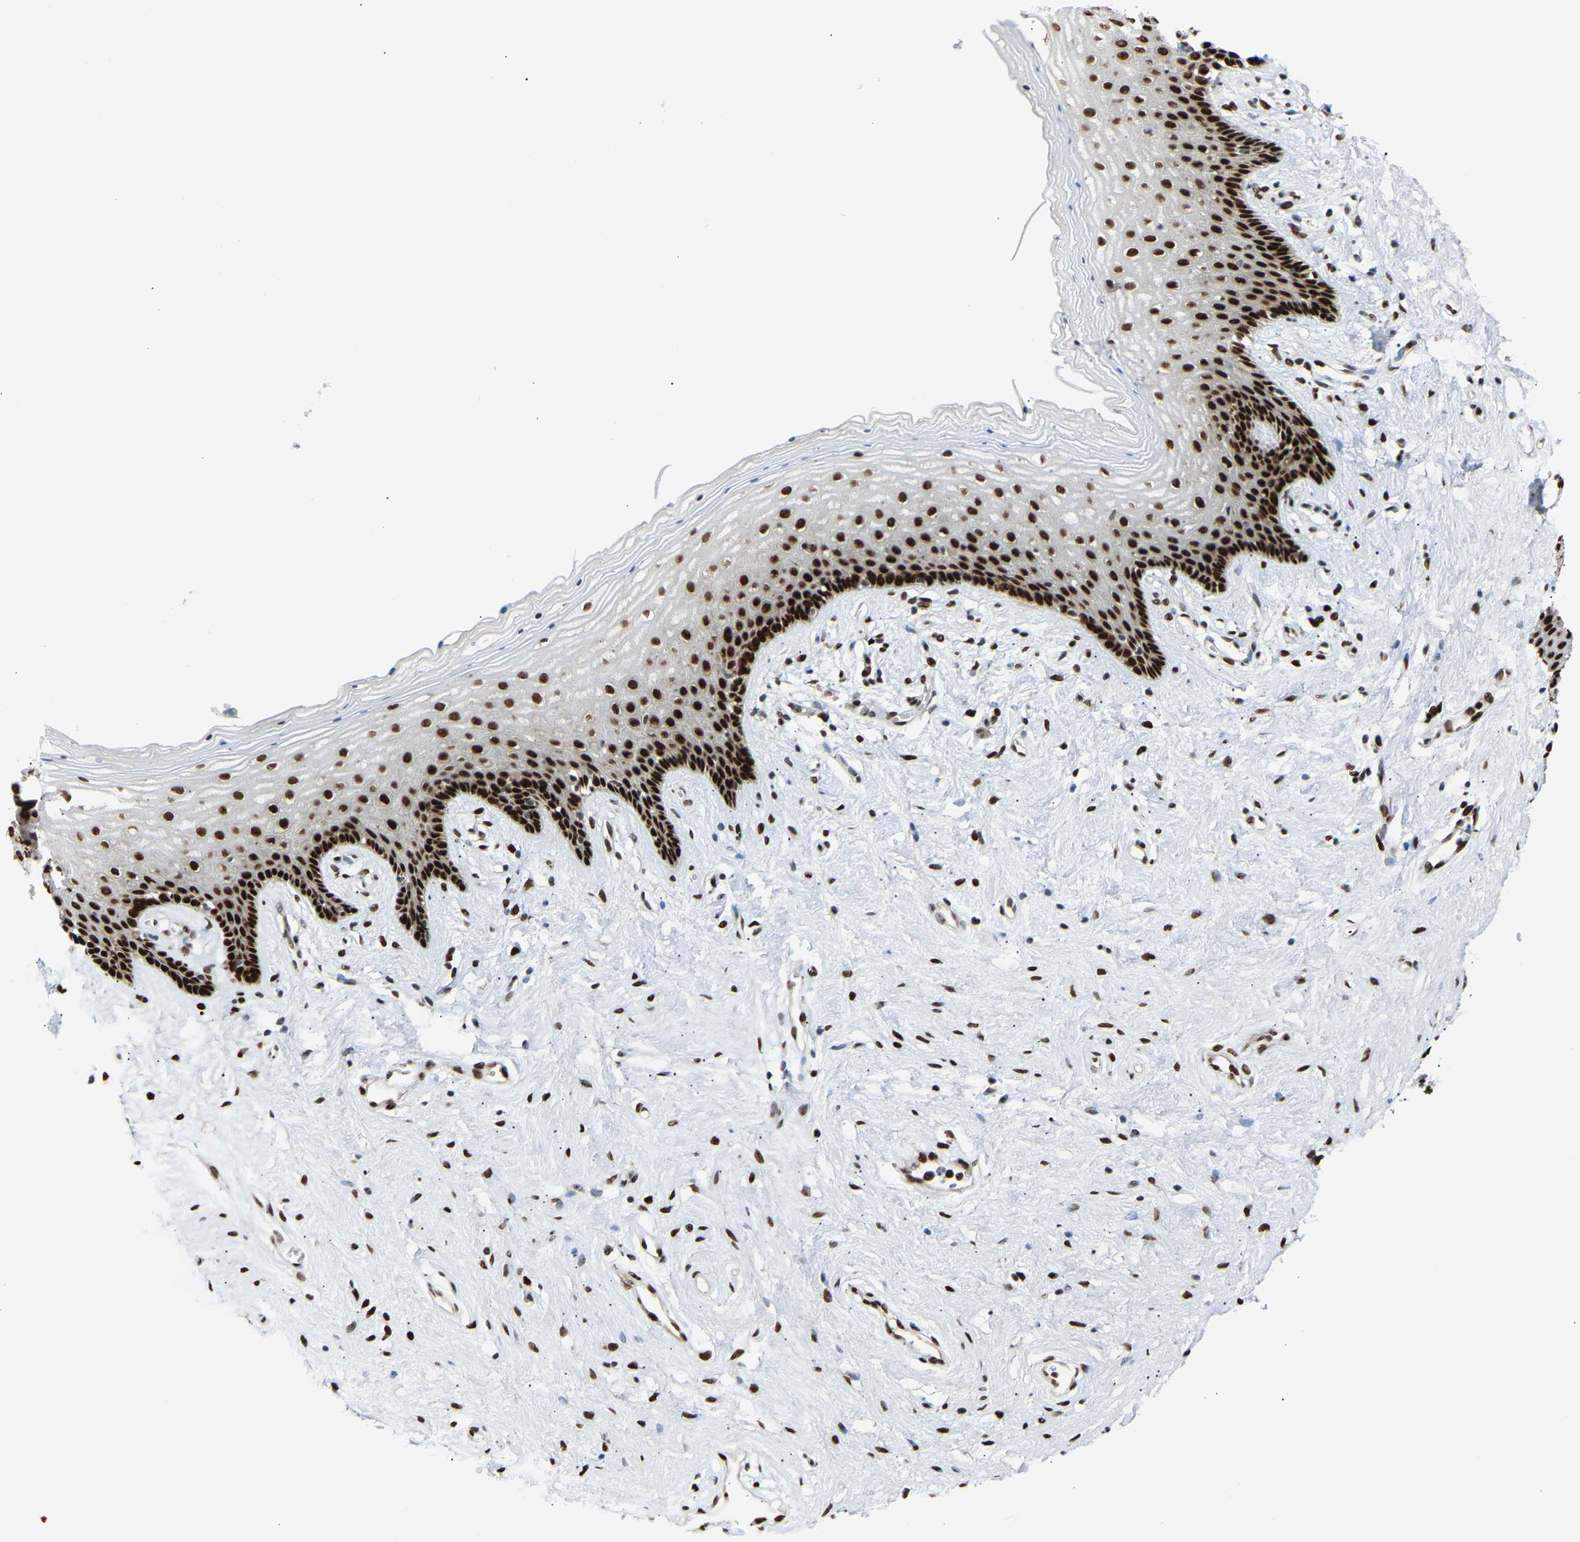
{"staining": {"intensity": "strong", "quantity": ">75%", "location": "nuclear"}, "tissue": "vagina", "cell_type": "Squamous epithelial cells", "image_type": "normal", "snomed": [{"axis": "morphology", "description": "Normal tissue, NOS"}, {"axis": "topography", "description": "Vagina"}], "caption": "IHC (DAB) staining of normal human vagina demonstrates strong nuclear protein staining in approximately >75% of squamous epithelial cells.", "gene": "SSBP2", "patient": {"sex": "female", "age": 44}}